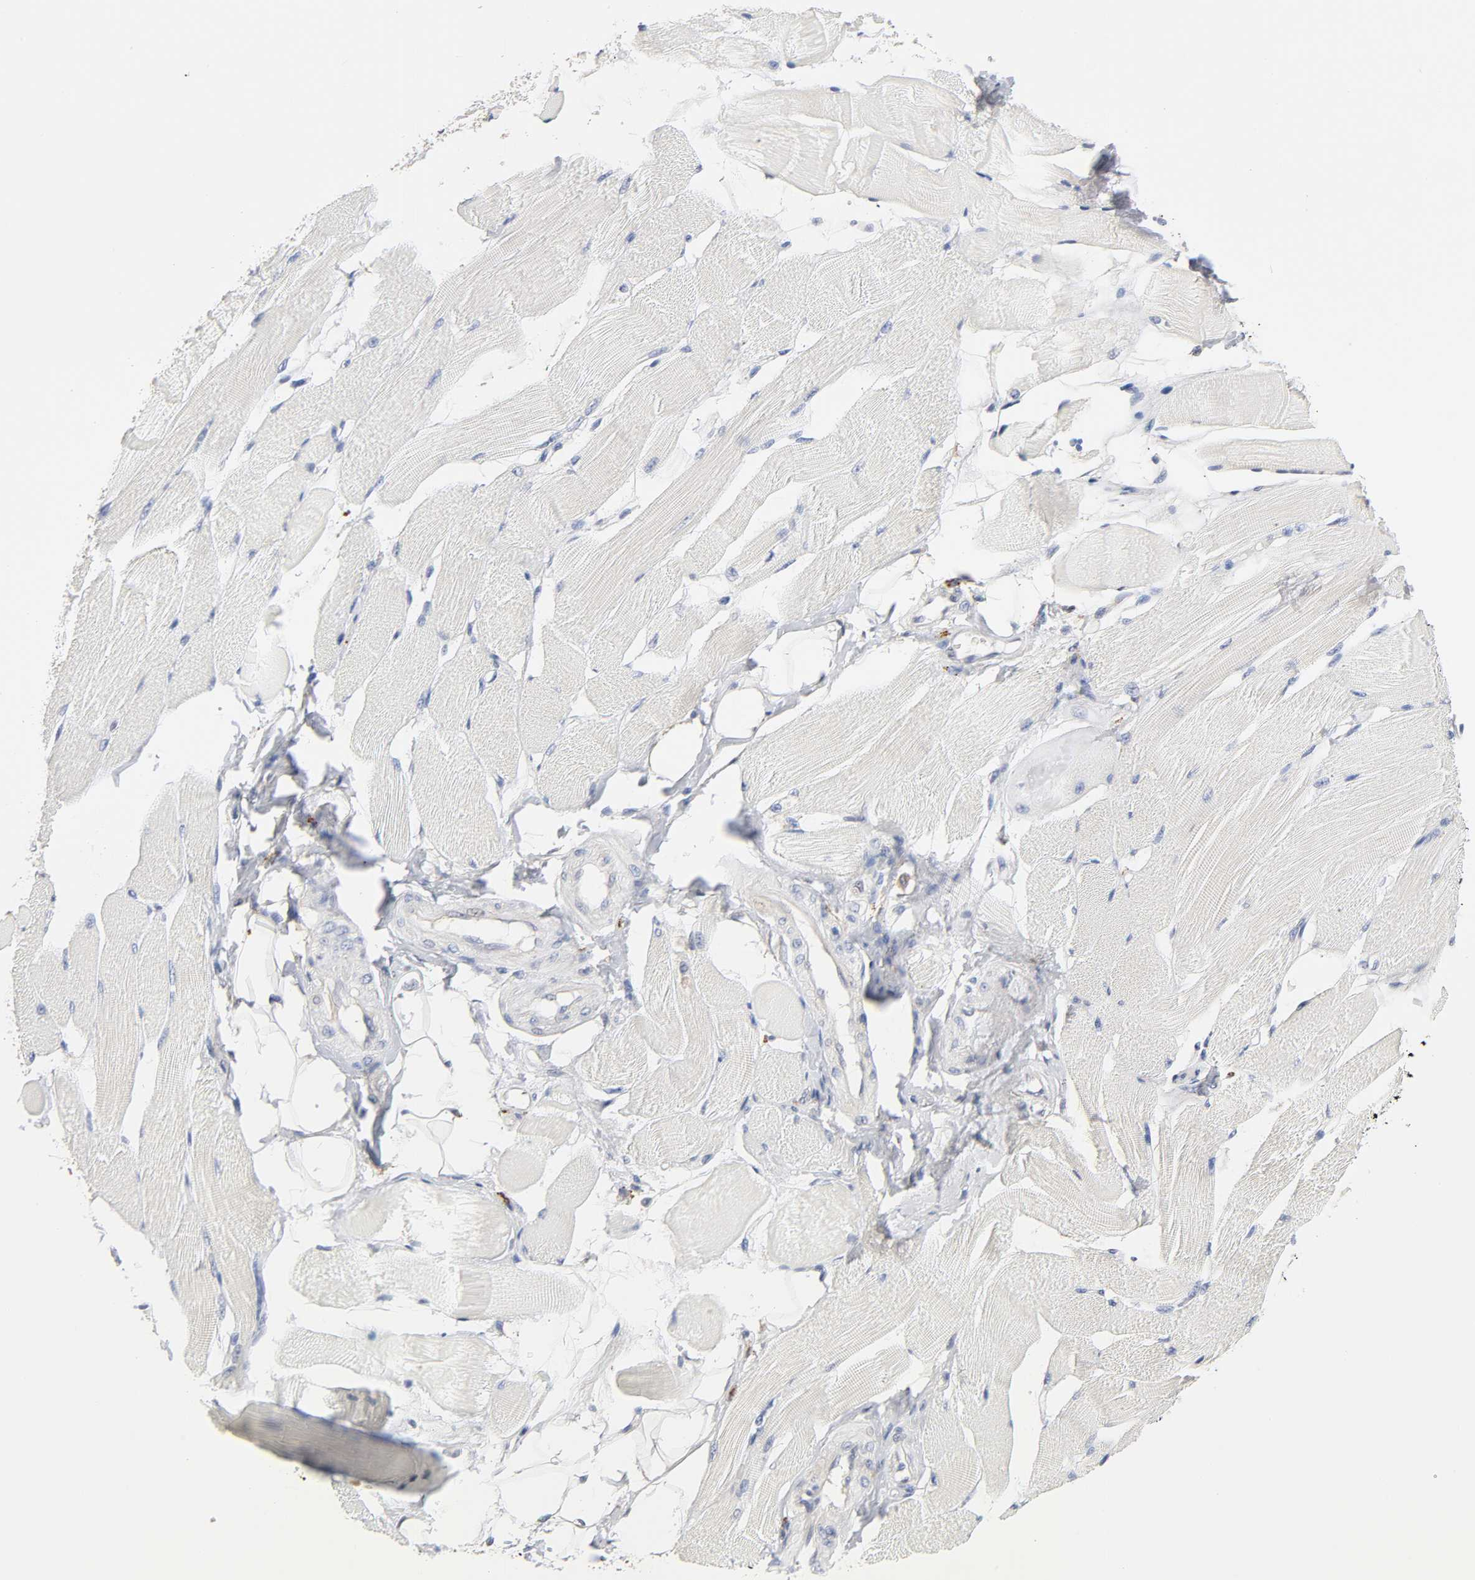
{"staining": {"intensity": "negative", "quantity": "none", "location": "none"}, "tissue": "skeletal muscle", "cell_type": "Myocytes", "image_type": "normal", "snomed": [{"axis": "morphology", "description": "Normal tissue, NOS"}, {"axis": "topography", "description": "Skeletal muscle"}, {"axis": "topography", "description": "Peripheral nerve tissue"}], "caption": "A high-resolution histopathology image shows immunohistochemistry (IHC) staining of normal skeletal muscle, which demonstrates no significant expression in myocytes. (DAB (3,3'-diaminobenzidine) IHC with hematoxylin counter stain).", "gene": "C17orf75", "patient": {"sex": "female", "age": 84}}